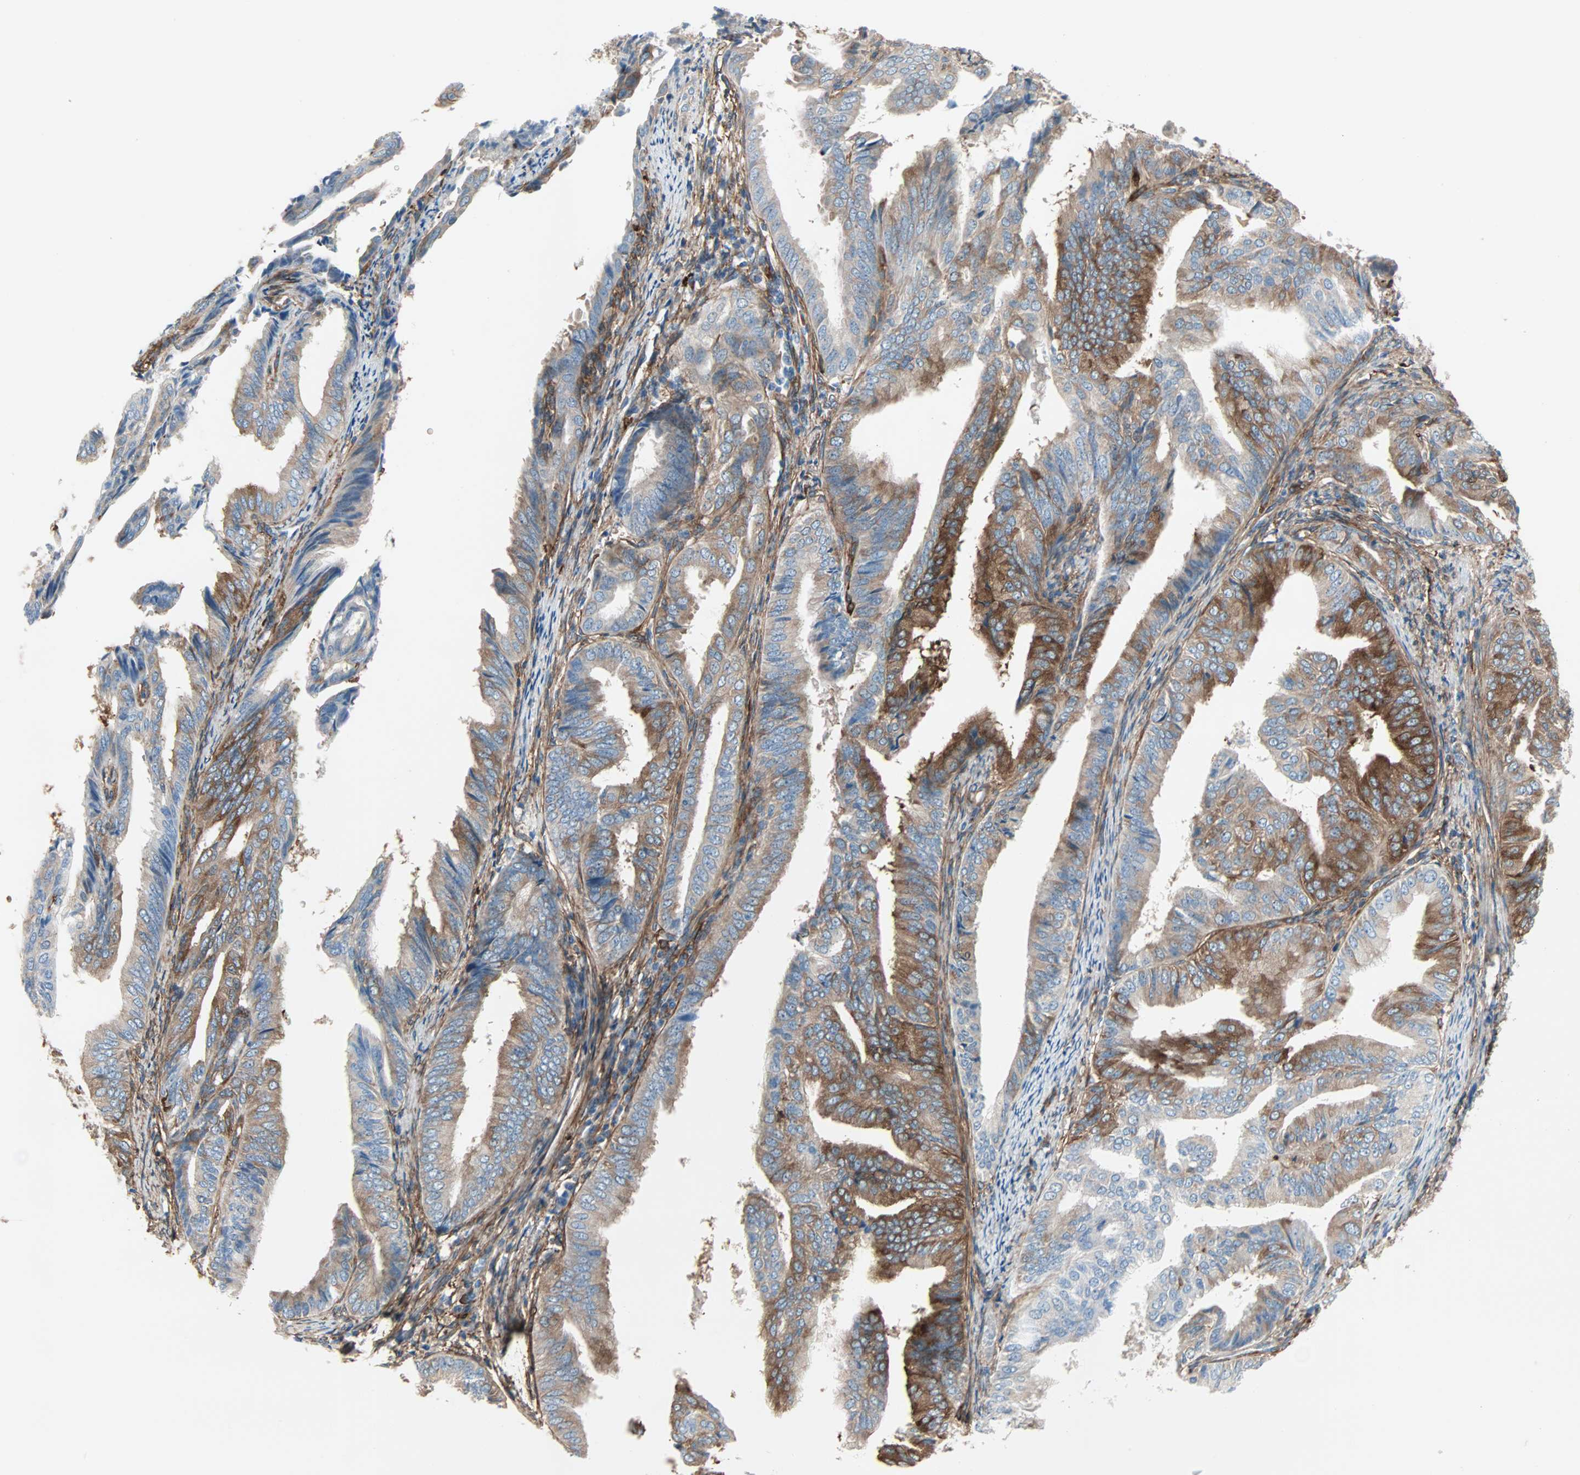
{"staining": {"intensity": "moderate", "quantity": ">75%", "location": "cytoplasmic/membranous"}, "tissue": "endometrial cancer", "cell_type": "Tumor cells", "image_type": "cancer", "snomed": [{"axis": "morphology", "description": "Adenocarcinoma, NOS"}, {"axis": "topography", "description": "Endometrium"}], "caption": "Protein analysis of endometrial cancer tissue demonstrates moderate cytoplasmic/membranous expression in approximately >75% of tumor cells.", "gene": "EPB41L2", "patient": {"sex": "female", "age": 58}}